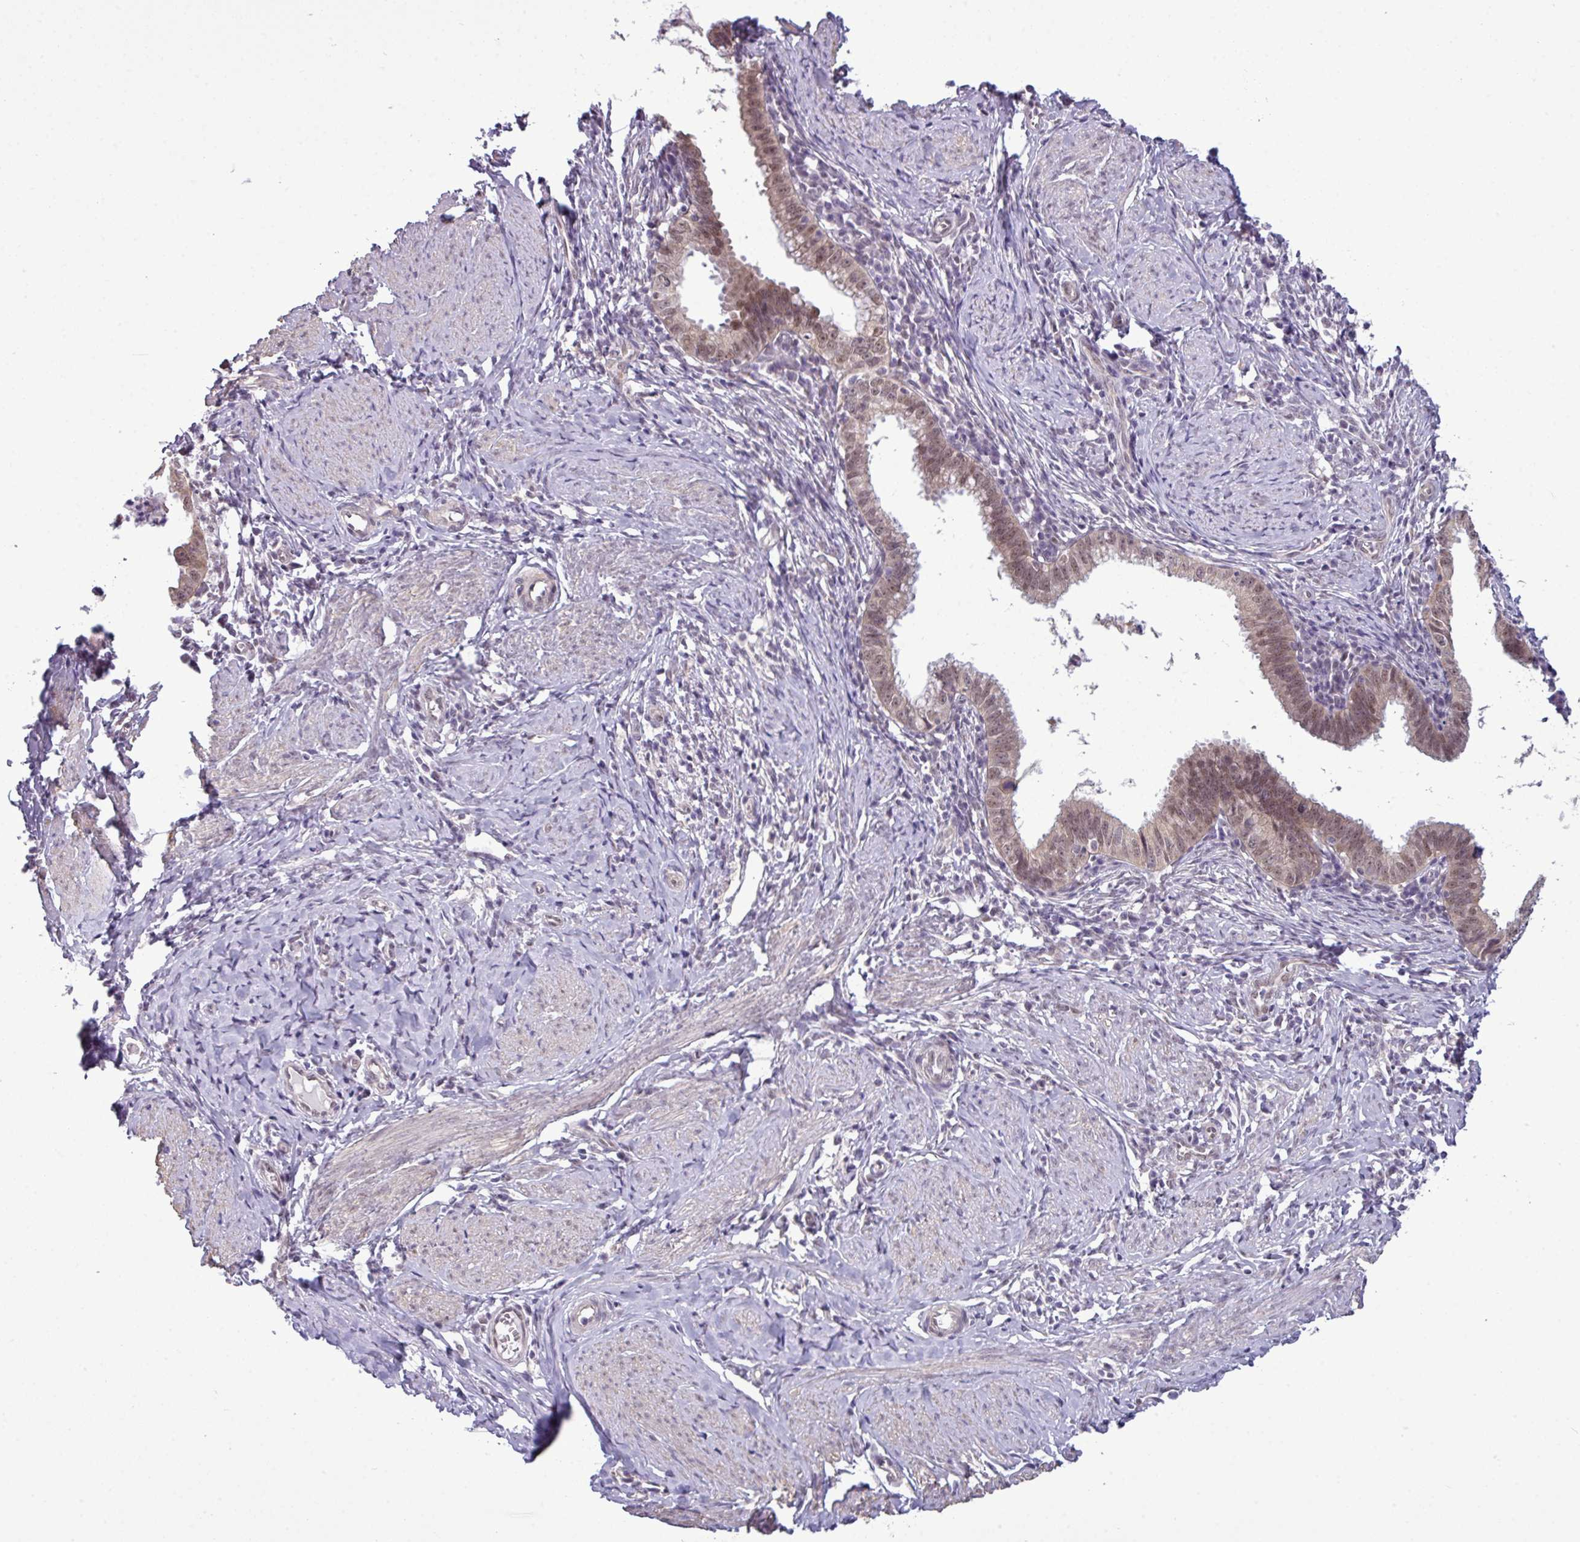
{"staining": {"intensity": "moderate", "quantity": ">75%", "location": "cytoplasmic/membranous,nuclear"}, "tissue": "cervical cancer", "cell_type": "Tumor cells", "image_type": "cancer", "snomed": [{"axis": "morphology", "description": "Adenocarcinoma, NOS"}, {"axis": "topography", "description": "Cervix"}], "caption": "A brown stain labels moderate cytoplasmic/membranous and nuclear expression of a protein in adenocarcinoma (cervical) tumor cells. Nuclei are stained in blue.", "gene": "ZNF217", "patient": {"sex": "female", "age": 36}}